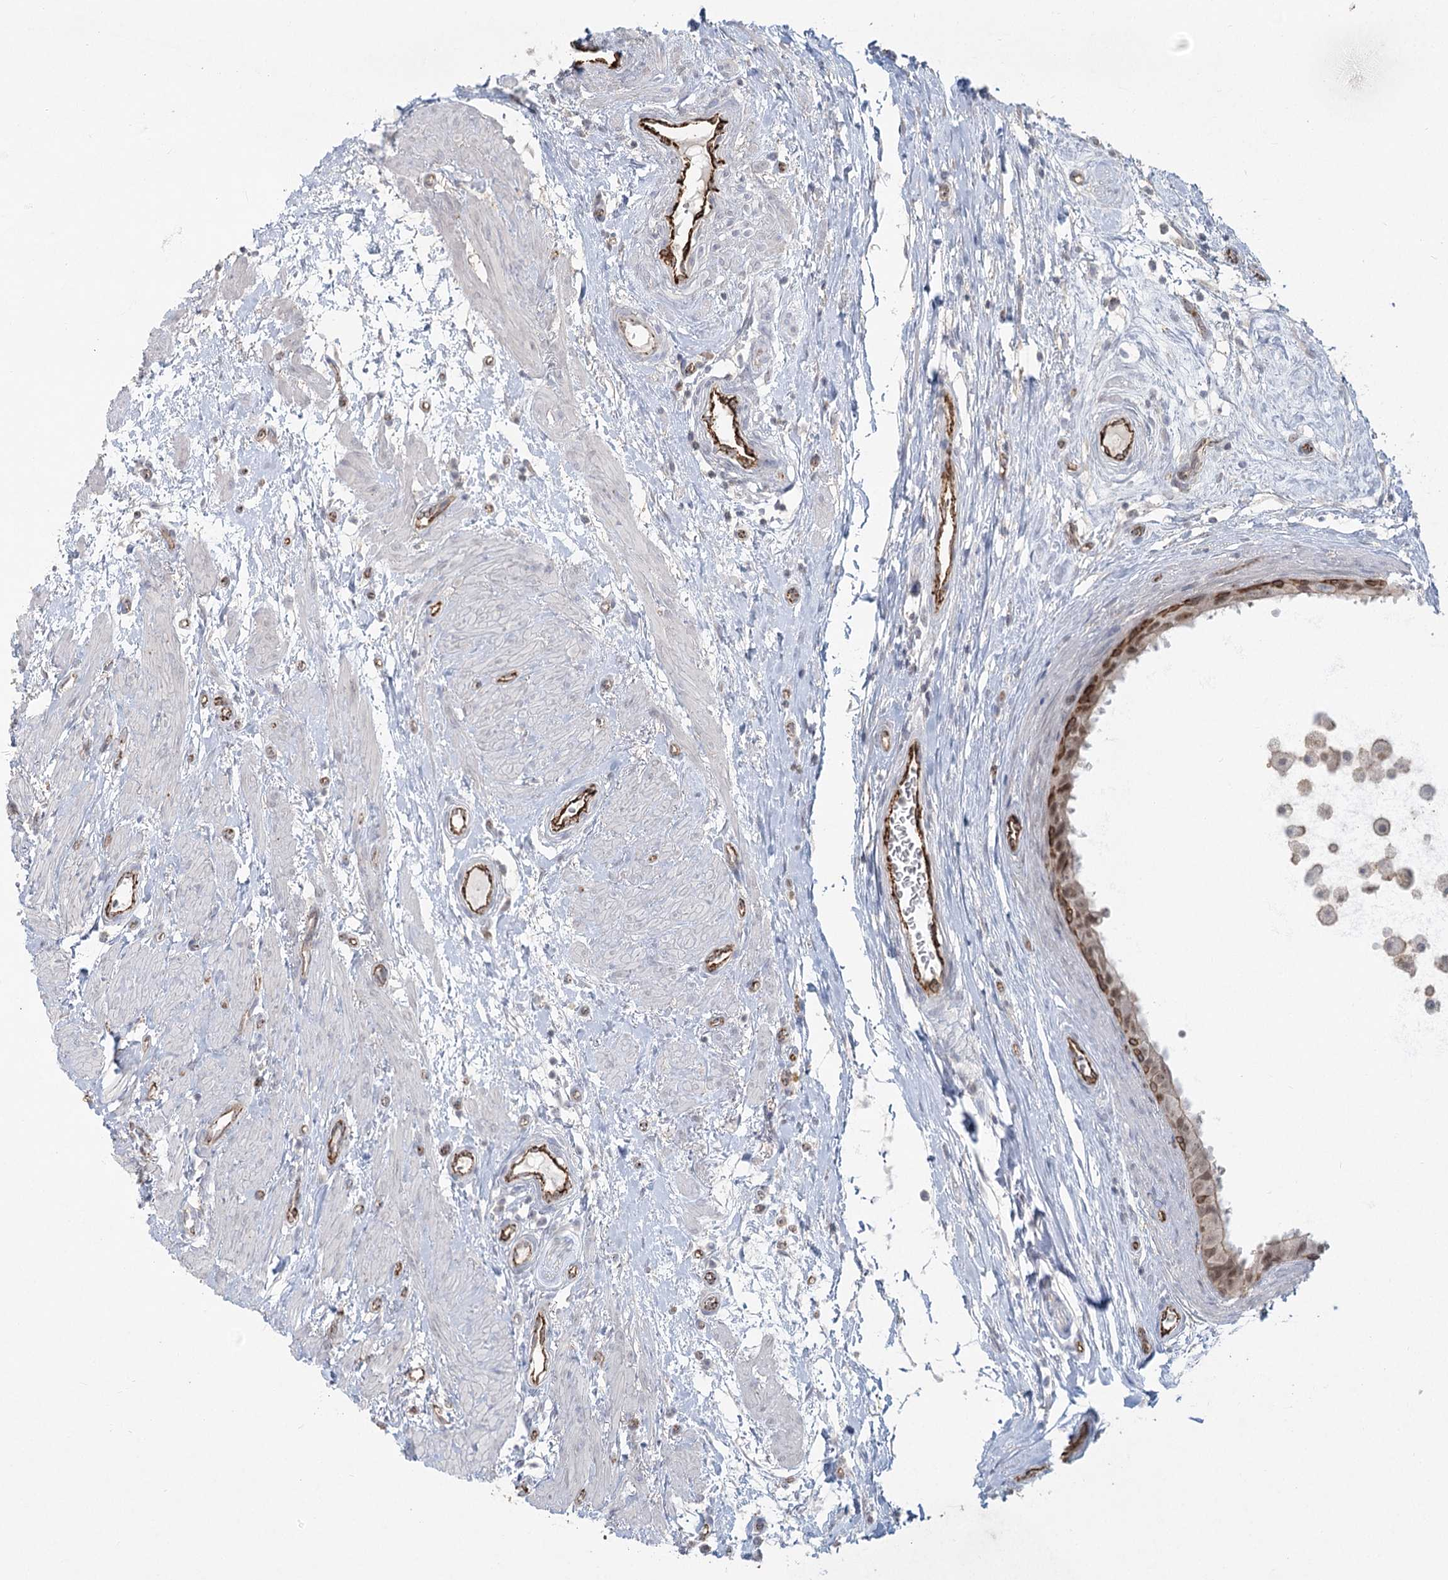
{"staining": {"intensity": "strong", "quantity": "<25%", "location": "cytoplasmic/membranous"}, "tissue": "epididymis", "cell_type": "Glandular cells", "image_type": "normal", "snomed": [{"axis": "morphology", "description": "Normal tissue, NOS"}, {"axis": "morphology", "description": "Inflammation, NOS"}, {"axis": "topography", "description": "Epididymis"}], "caption": "High-magnification brightfield microscopy of normal epididymis stained with DAB (brown) and counterstained with hematoxylin (blue). glandular cells exhibit strong cytoplasmic/membranous positivity is identified in about<25% of cells.", "gene": "KBTBD4", "patient": {"sex": "male", "age": 85}}